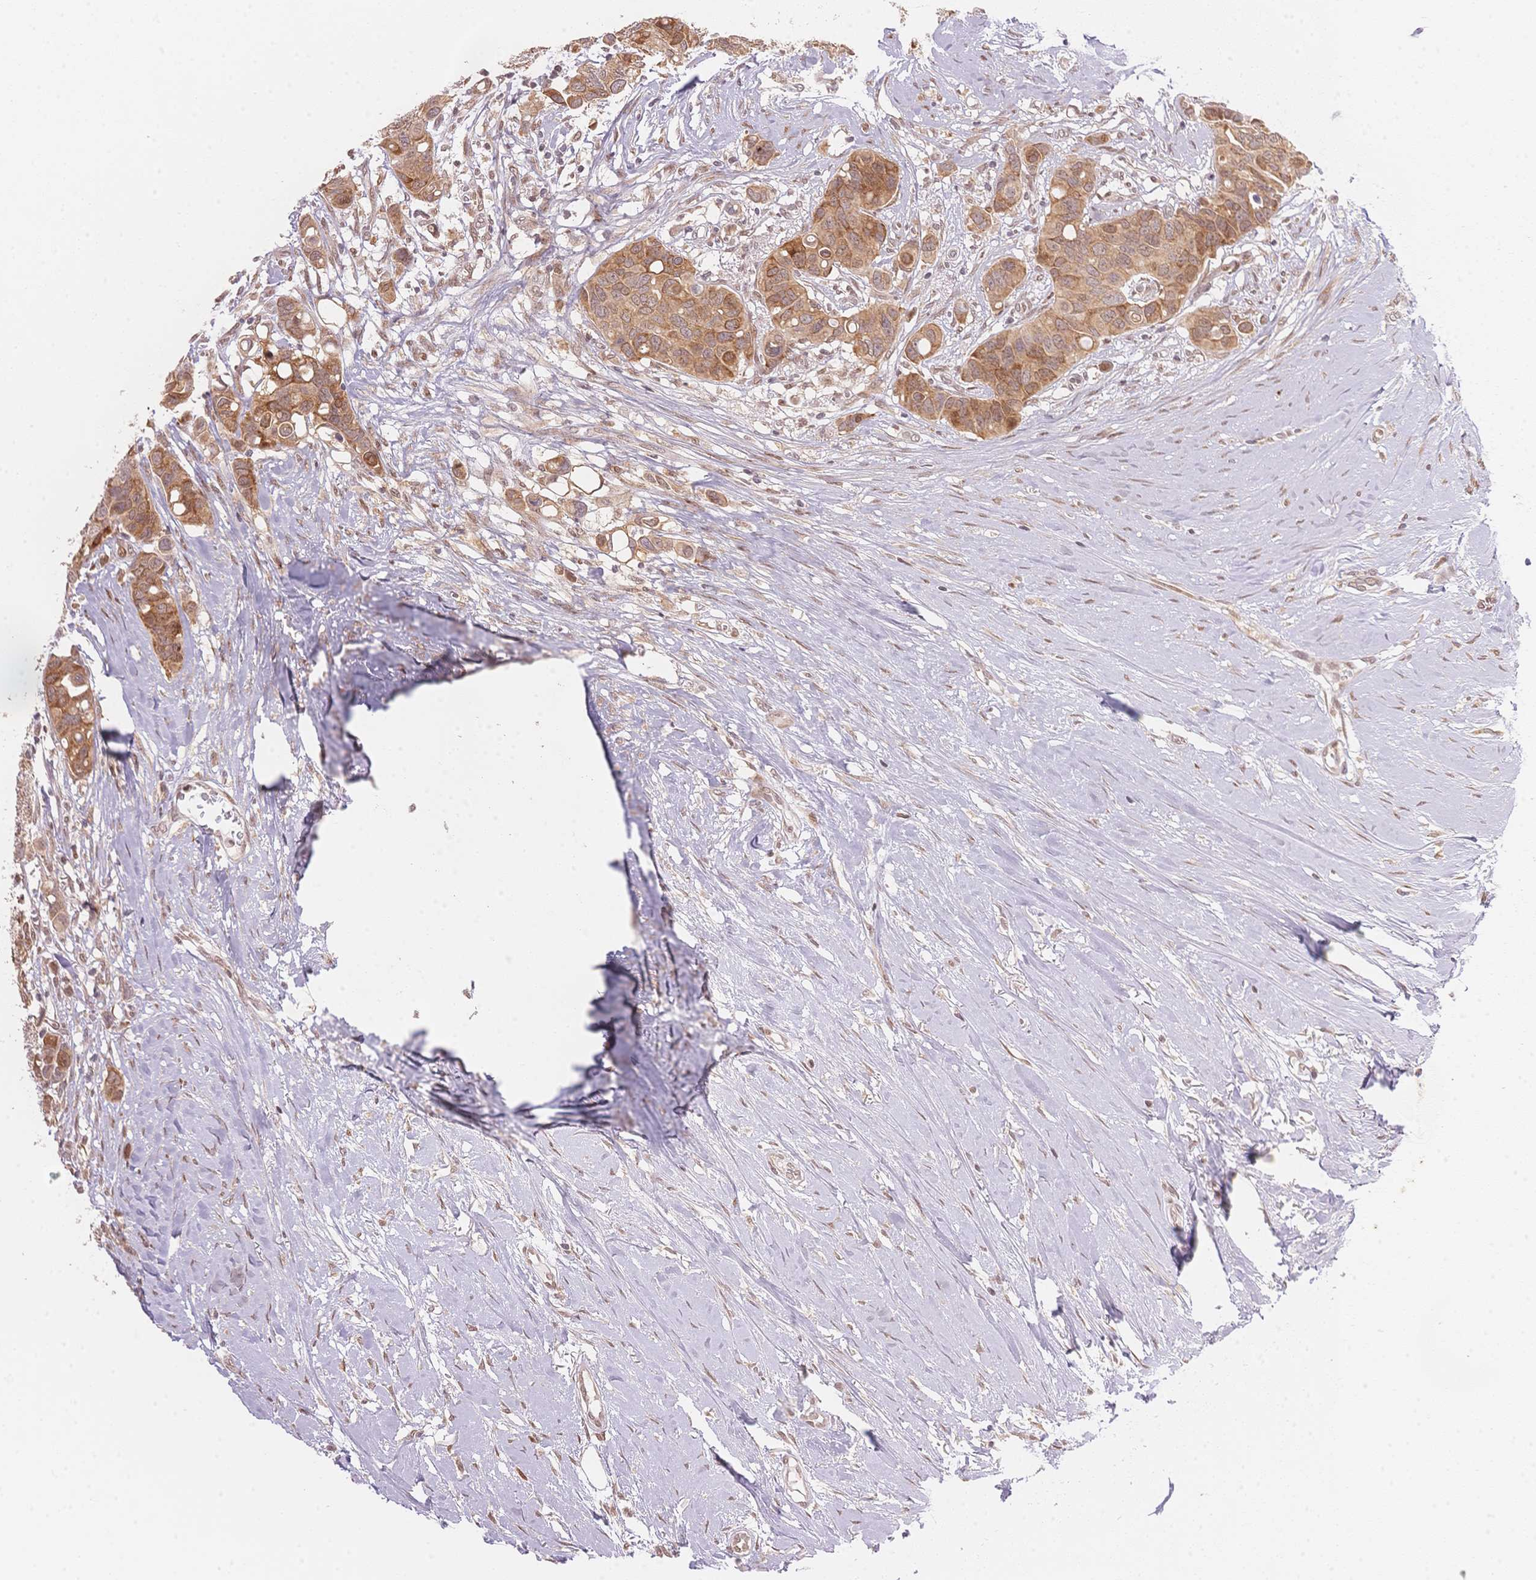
{"staining": {"intensity": "moderate", "quantity": ">75%", "location": "cytoplasmic/membranous"}, "tissue": "breast cancer", "cell_type": "Tumor cells", "image_type": "cancer", "snomed": [{"axis": "morphology", "description": "Duct carcinoma"}, {"axis": "topography", "description": "Breast"}], "caption": "Human invasive ductal carcinoma (breast) stained for a protein (brown) exhibits moderate cytoplasmic/membranous positive positivity in about >75% of tumor cells.", "gene": "STK39", "patient": {"sex": "female", "age": 54}}